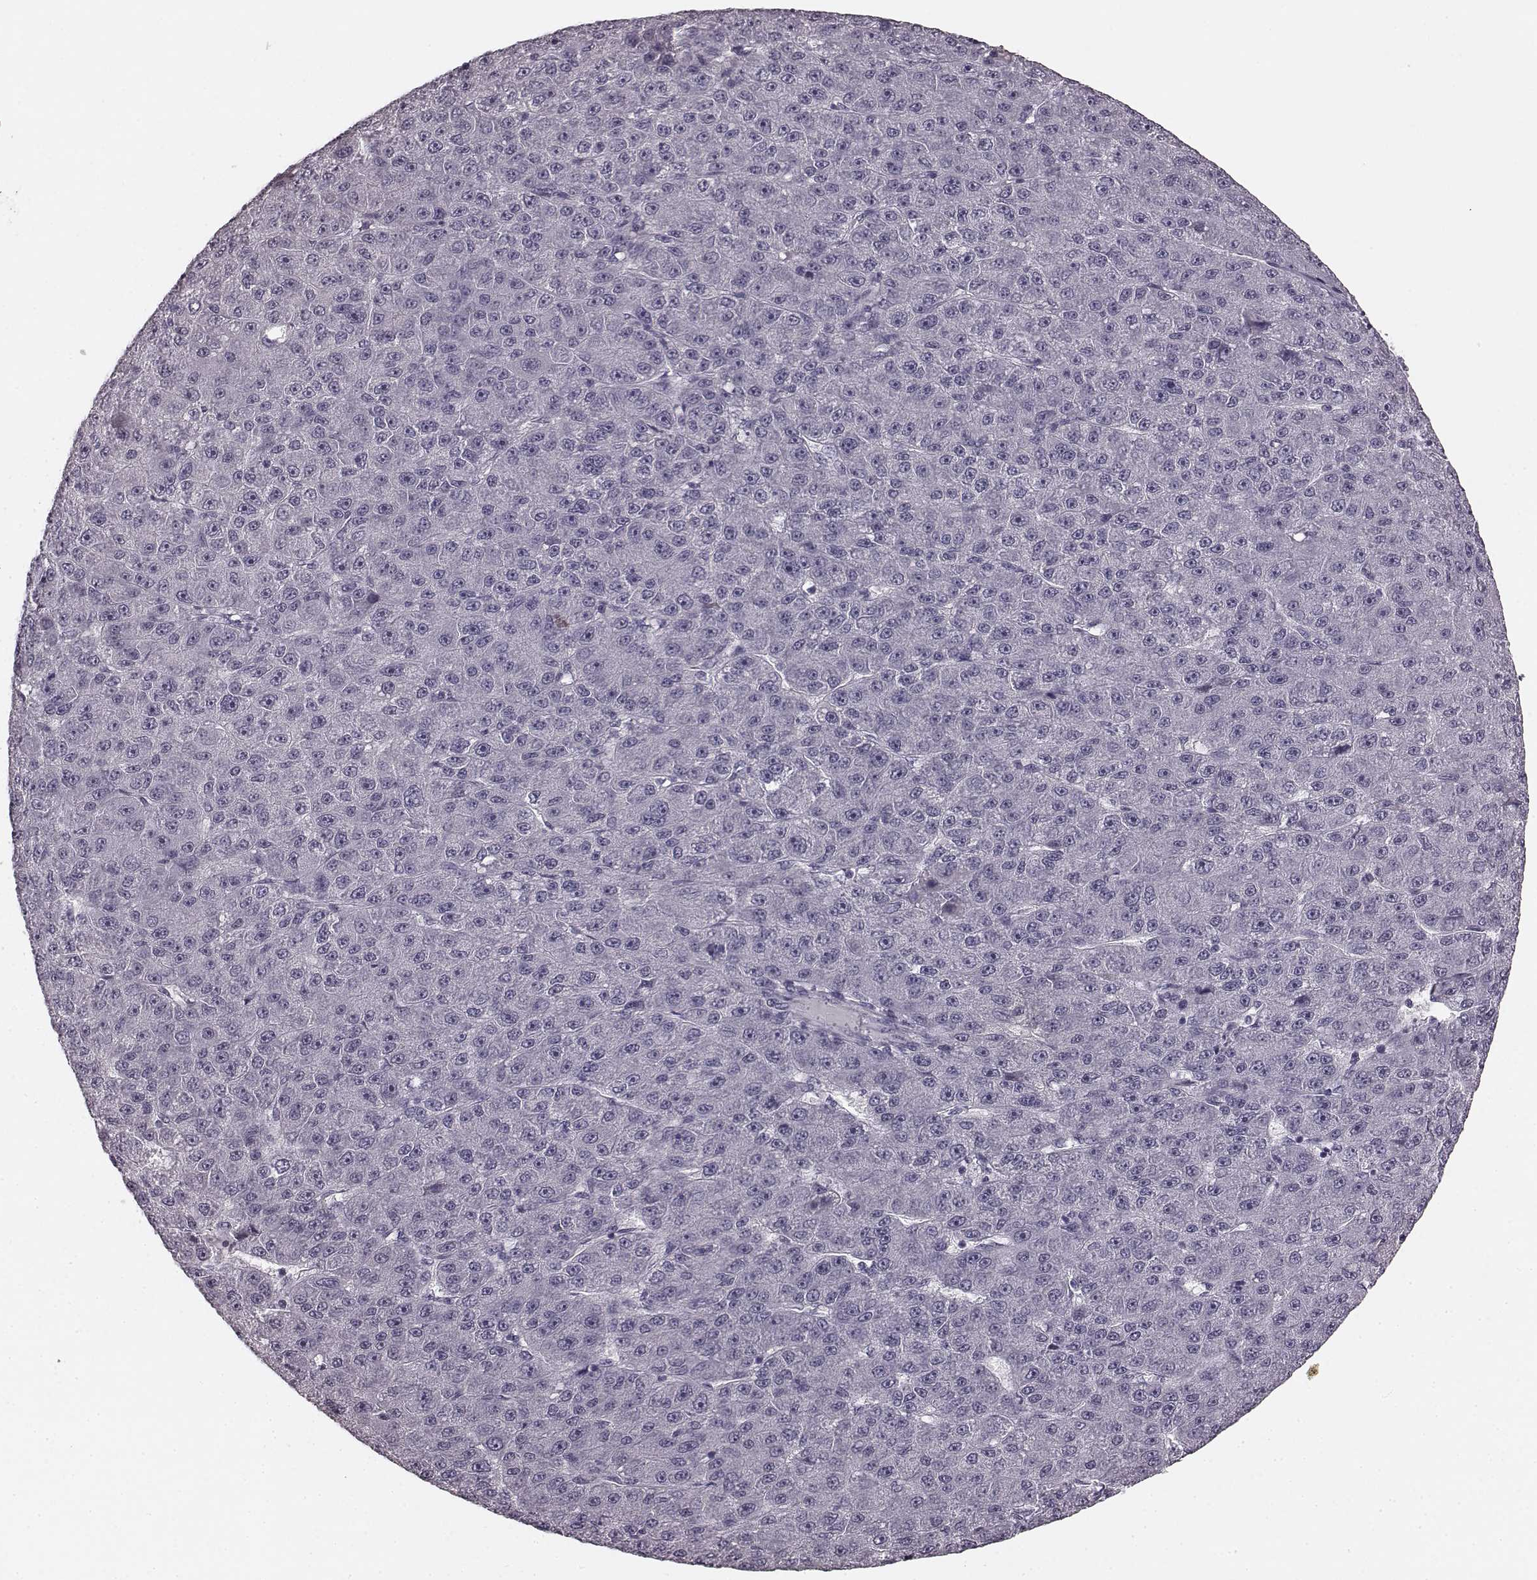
{"staining": {"intensity": "negative", "quantity": "none", "location": "none"}, "tissue": "liver cancer", "cell_type": "Tumor cells", "image_type": "cancer", "snomed": [{"axis": "morphology", "description": "Carcinoma, Hepatocellular, NOS"}, {"axis": "topography", "description": "Liver"}], "caption": "Tumor cells show no significant expression in liver cancer.", "gene": "TMPRSS15", "patient": {"sex": "male", "age": 67}}